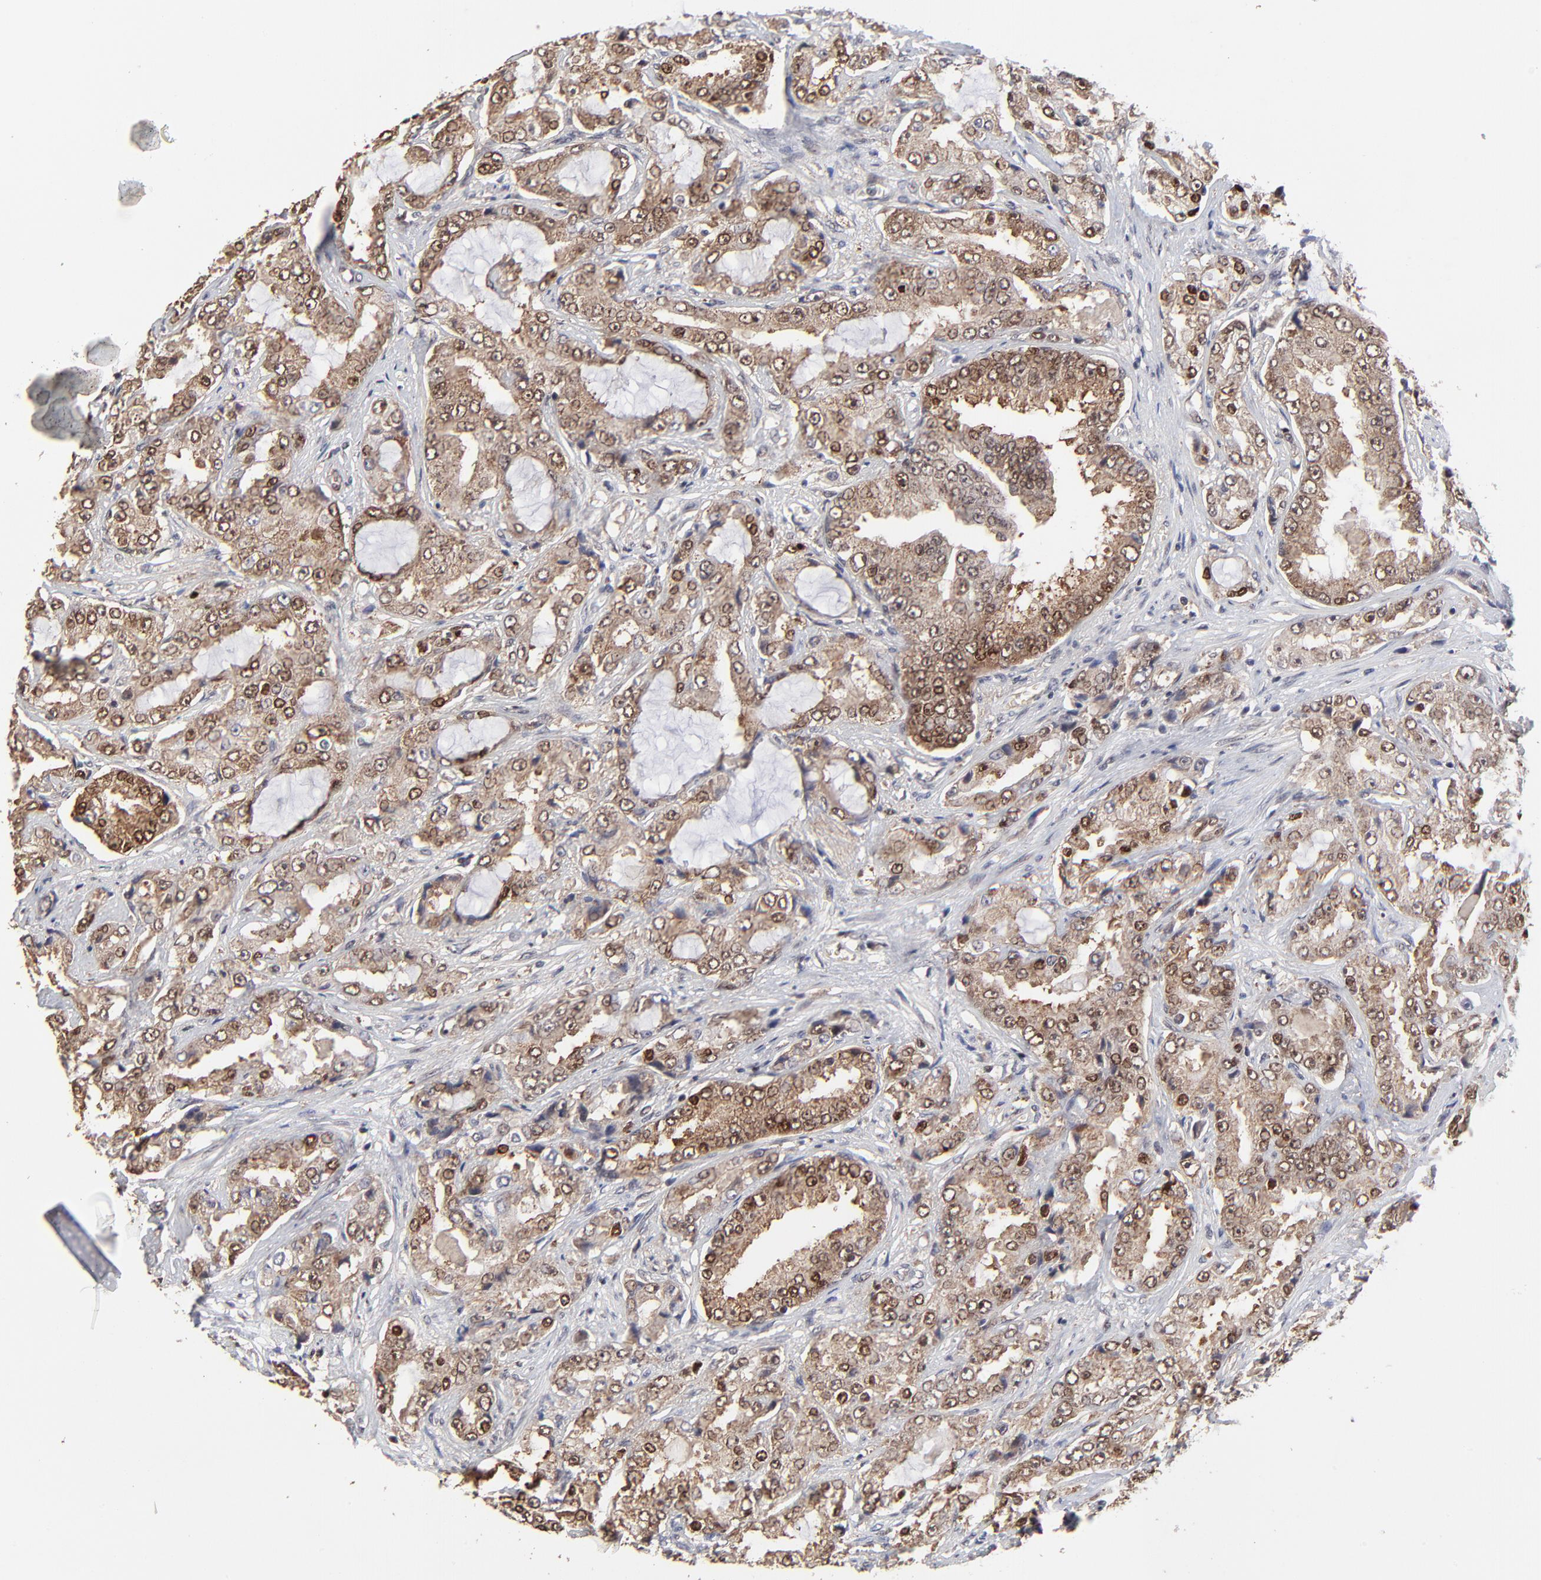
{"staining": {"intensity": "strong", "quantity": ">75%", "location": "cytoplasmic/membranous"}, "tissue": "prostate cancer", "cell_type": "Tumor cells", "image_type": "cancer", "snomed": [{"axis": "morphology", "description": "Adenocarcinoma, High grade"}, {"axis": "topography", "description": "Prostate"}], "caption": "Prostate cancer (high-grade adenocarcinoma) stained with a brown dye displays strong cytoplasmic/membranous positive positivity in about >75% of tumor cells.", "gene": "FRMD8", "patient": {"sex": "male", "age": 73}}